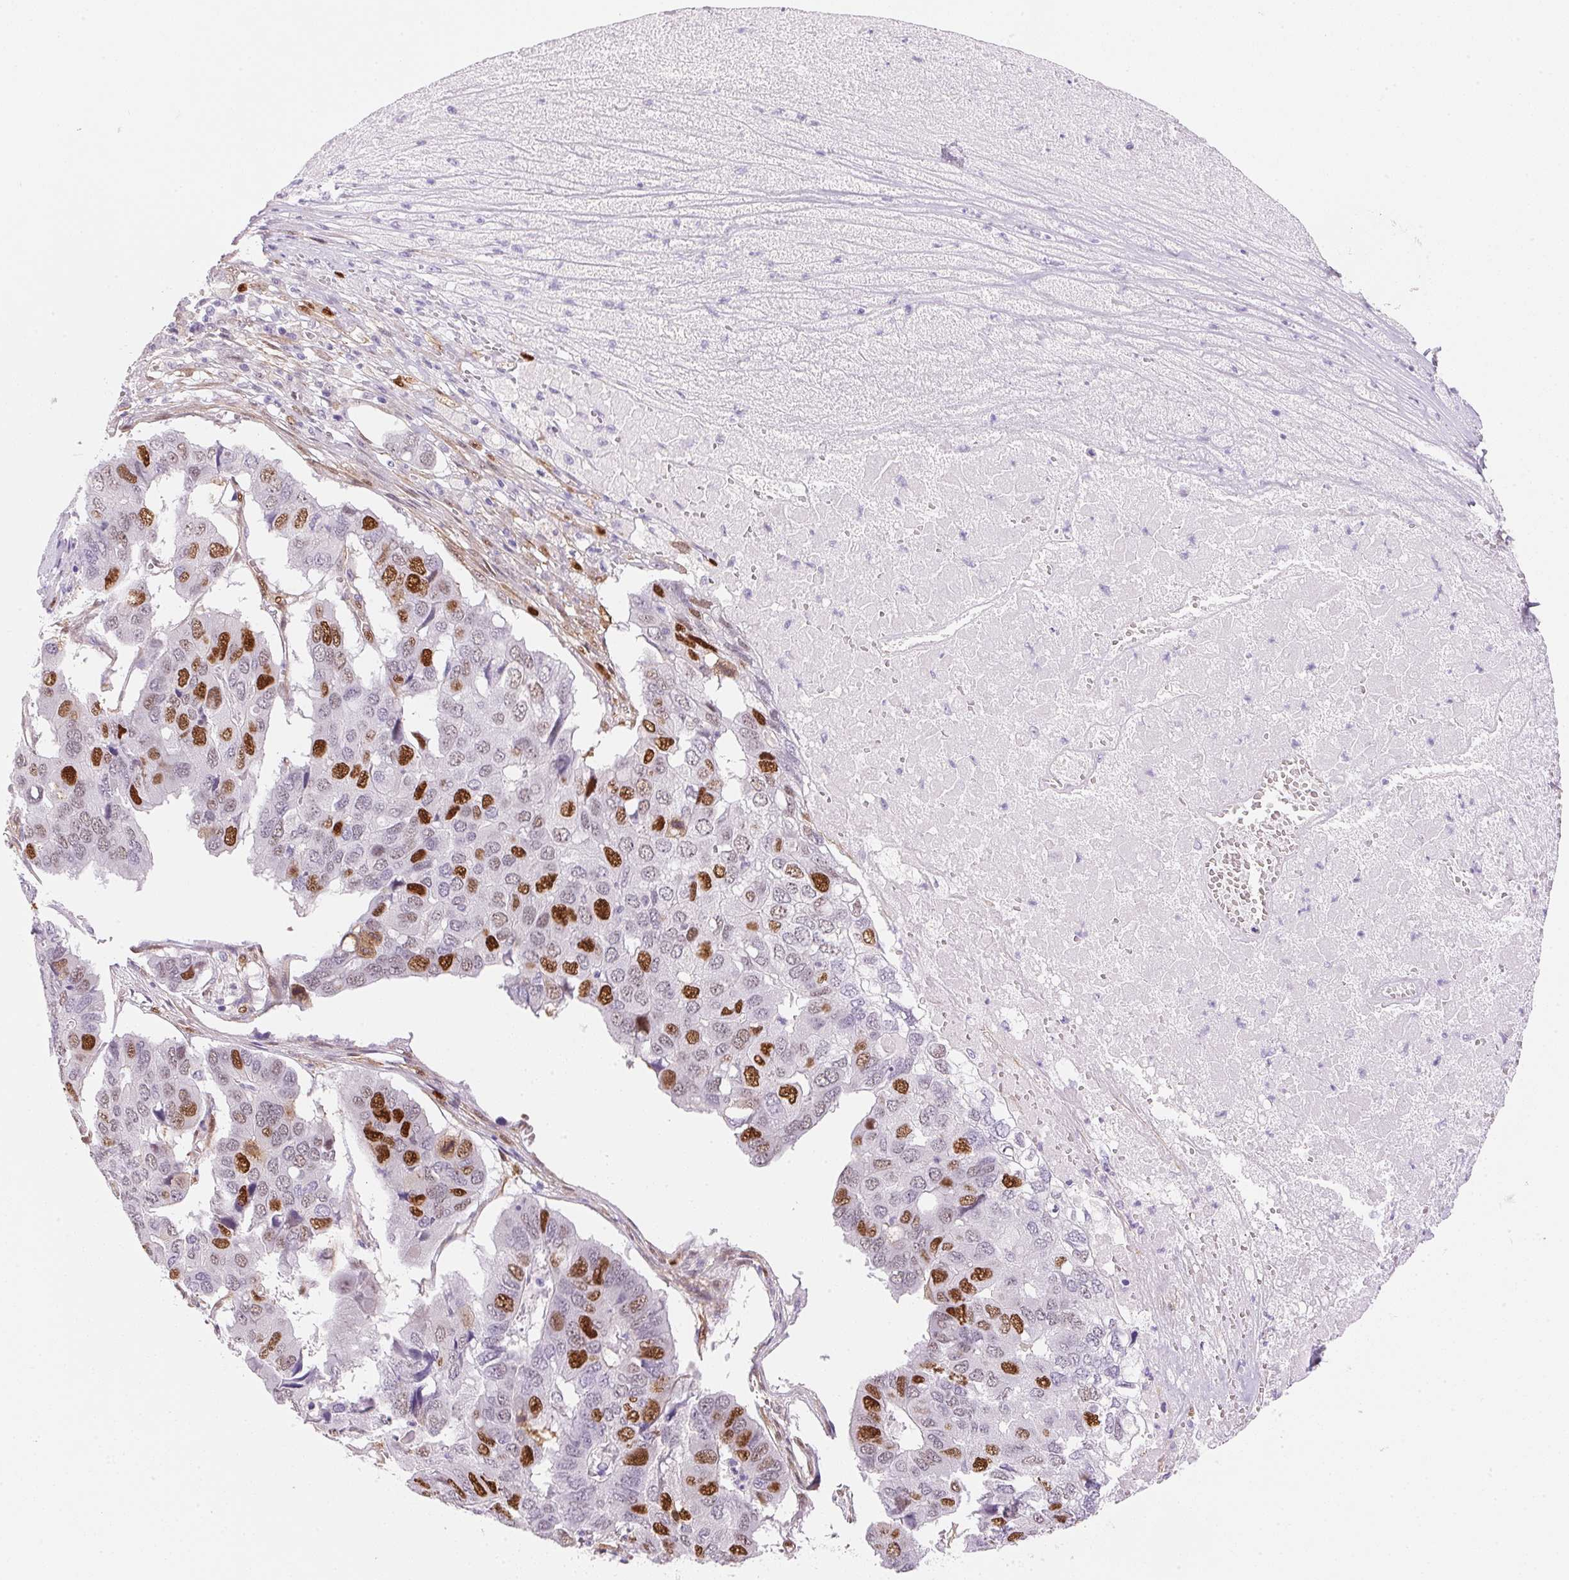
{"staining": {"intensity": "strong", "quantity": "25%-75%", "location": "nuclear"}, "tissue": "pancreatic cancer", "cell_type": "Tumor cells", "image_type": "cancer", "snomed": [{"axis": "morphology", "description": "Adenocarcinoma, NOS"}, {"axis": "topography", "description": "Pancreas"}], "caption": "Pancreatic cancer stained with DAB IHC shows high levels of strong nuclear expression in approximately 25%-75% of tumor cells. (DAB IHC, brown staining for protein, blue staining for nuclei).", "gene": "SMTN", "patient": {"sex": "male", "age": 50}}